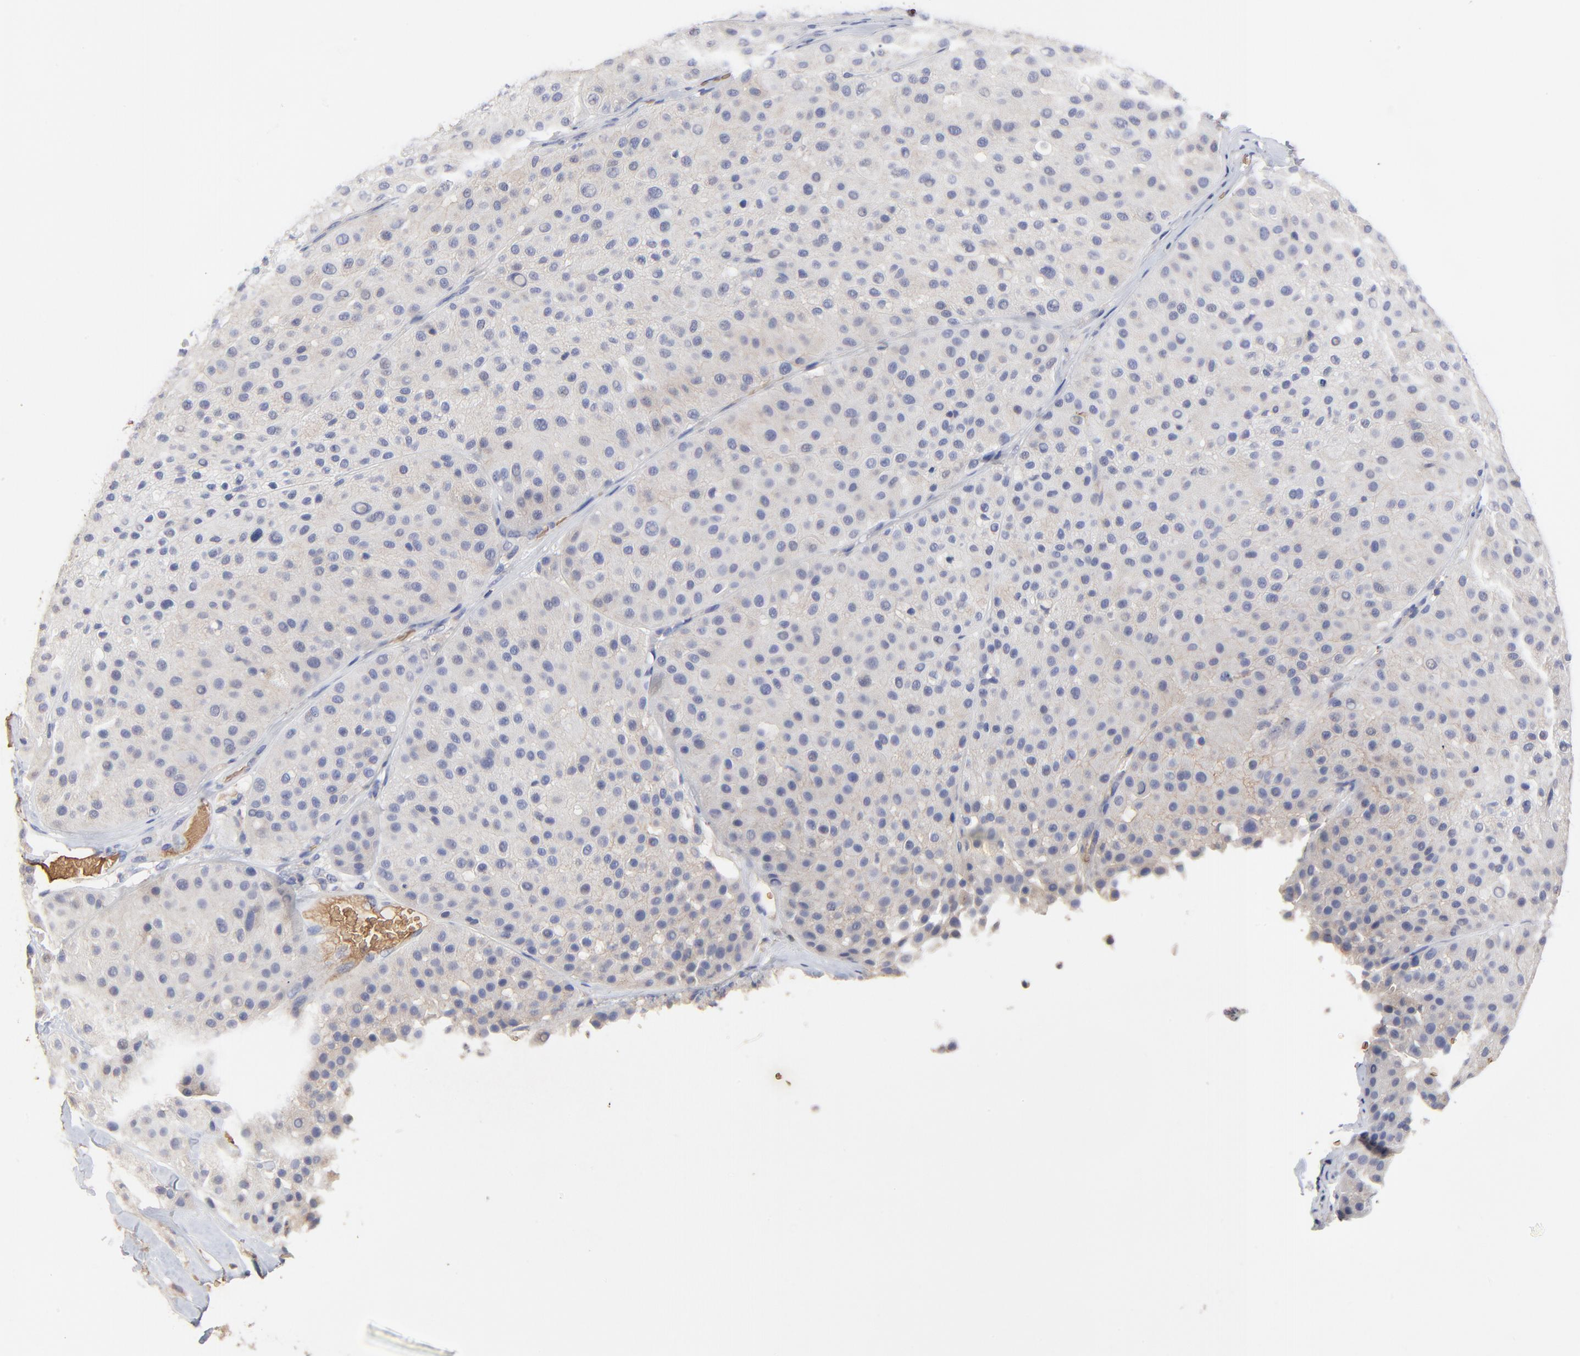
{"staining": {"intensity": "negative", "quantity": "none", "location": "none"}, "tissue": "melanoma", "cell_type": "Tumor cells", "image_type": "cancer", "snomed": [{"axis": "morphology", "description": "Normal tissue, NOS"}, {"axis": "morphology", "description": "Malignant melanoma, Metastatic site"}, {"axis": "topography", "description": "Skin"}], "caption": "The photomicrograph shows no staining of tumor cells in malignant melanoma (metastatic site). (IHC, brightfield microscopy, high magnification).", "gene": "PAG1", "patient": {"sex": "male", "age": 41}}